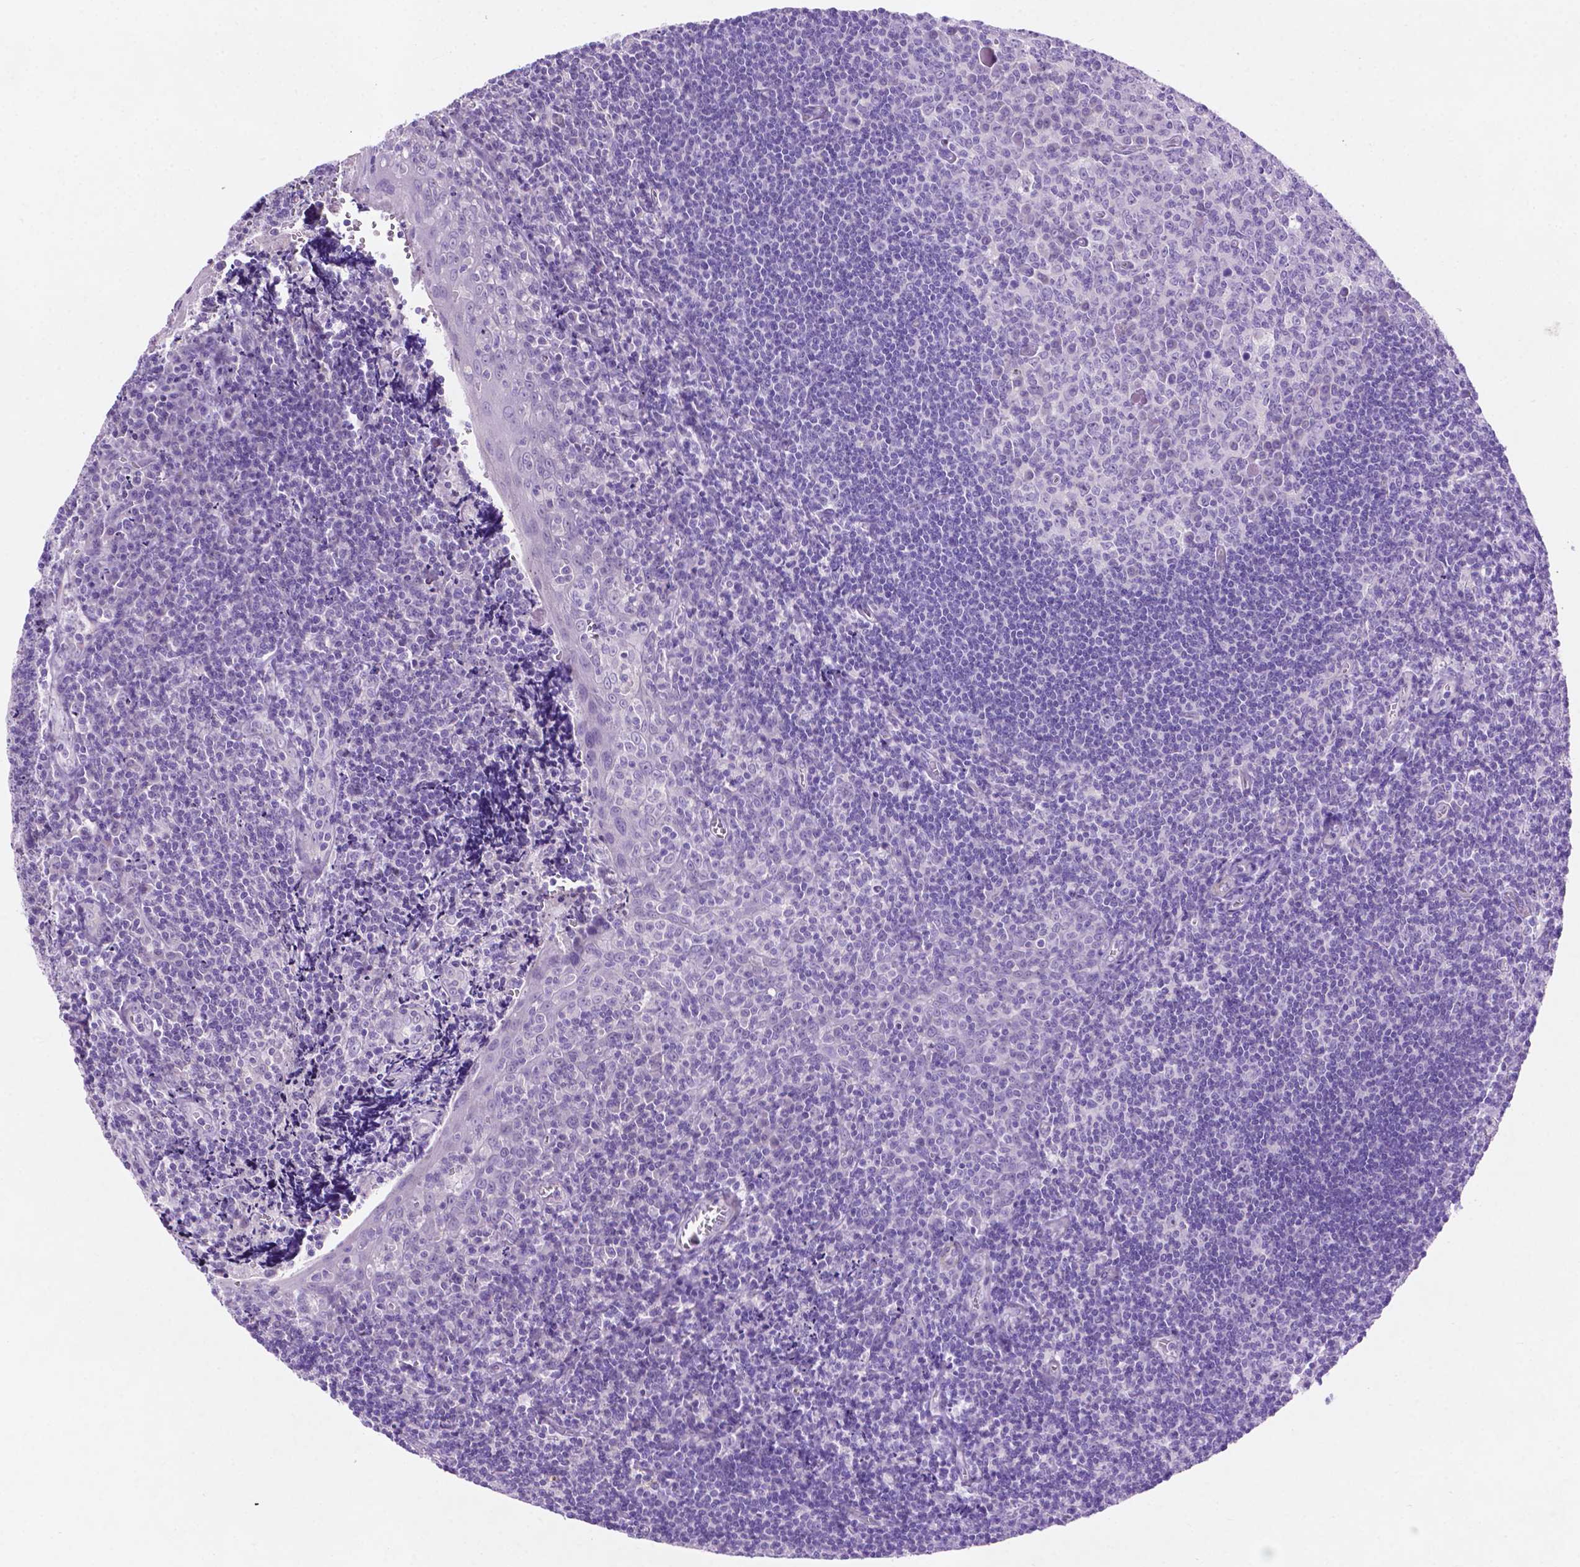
{"staining": {"intensity": "negative", "quantity": "none", "location": "none"}, "tissue": "tonsil", "cell_type": "Germinal center cells", "image_type": "normal", "snomed": [{"axis": "morphology", "description": "Normal tissue, NOS"}, {"axis": "morphology", "description": "Inflammation, NOS"}, {"axis": "topography", "description": "Tonsil"}], "caption": "Immunohistochemical staining of normal human tonsil displays no significant positivity in germinal center cells. (IHC, brightfield microscopy, high magnification).", "gene": "ASPG", "patient": {"sex": "female", "age": 31}}